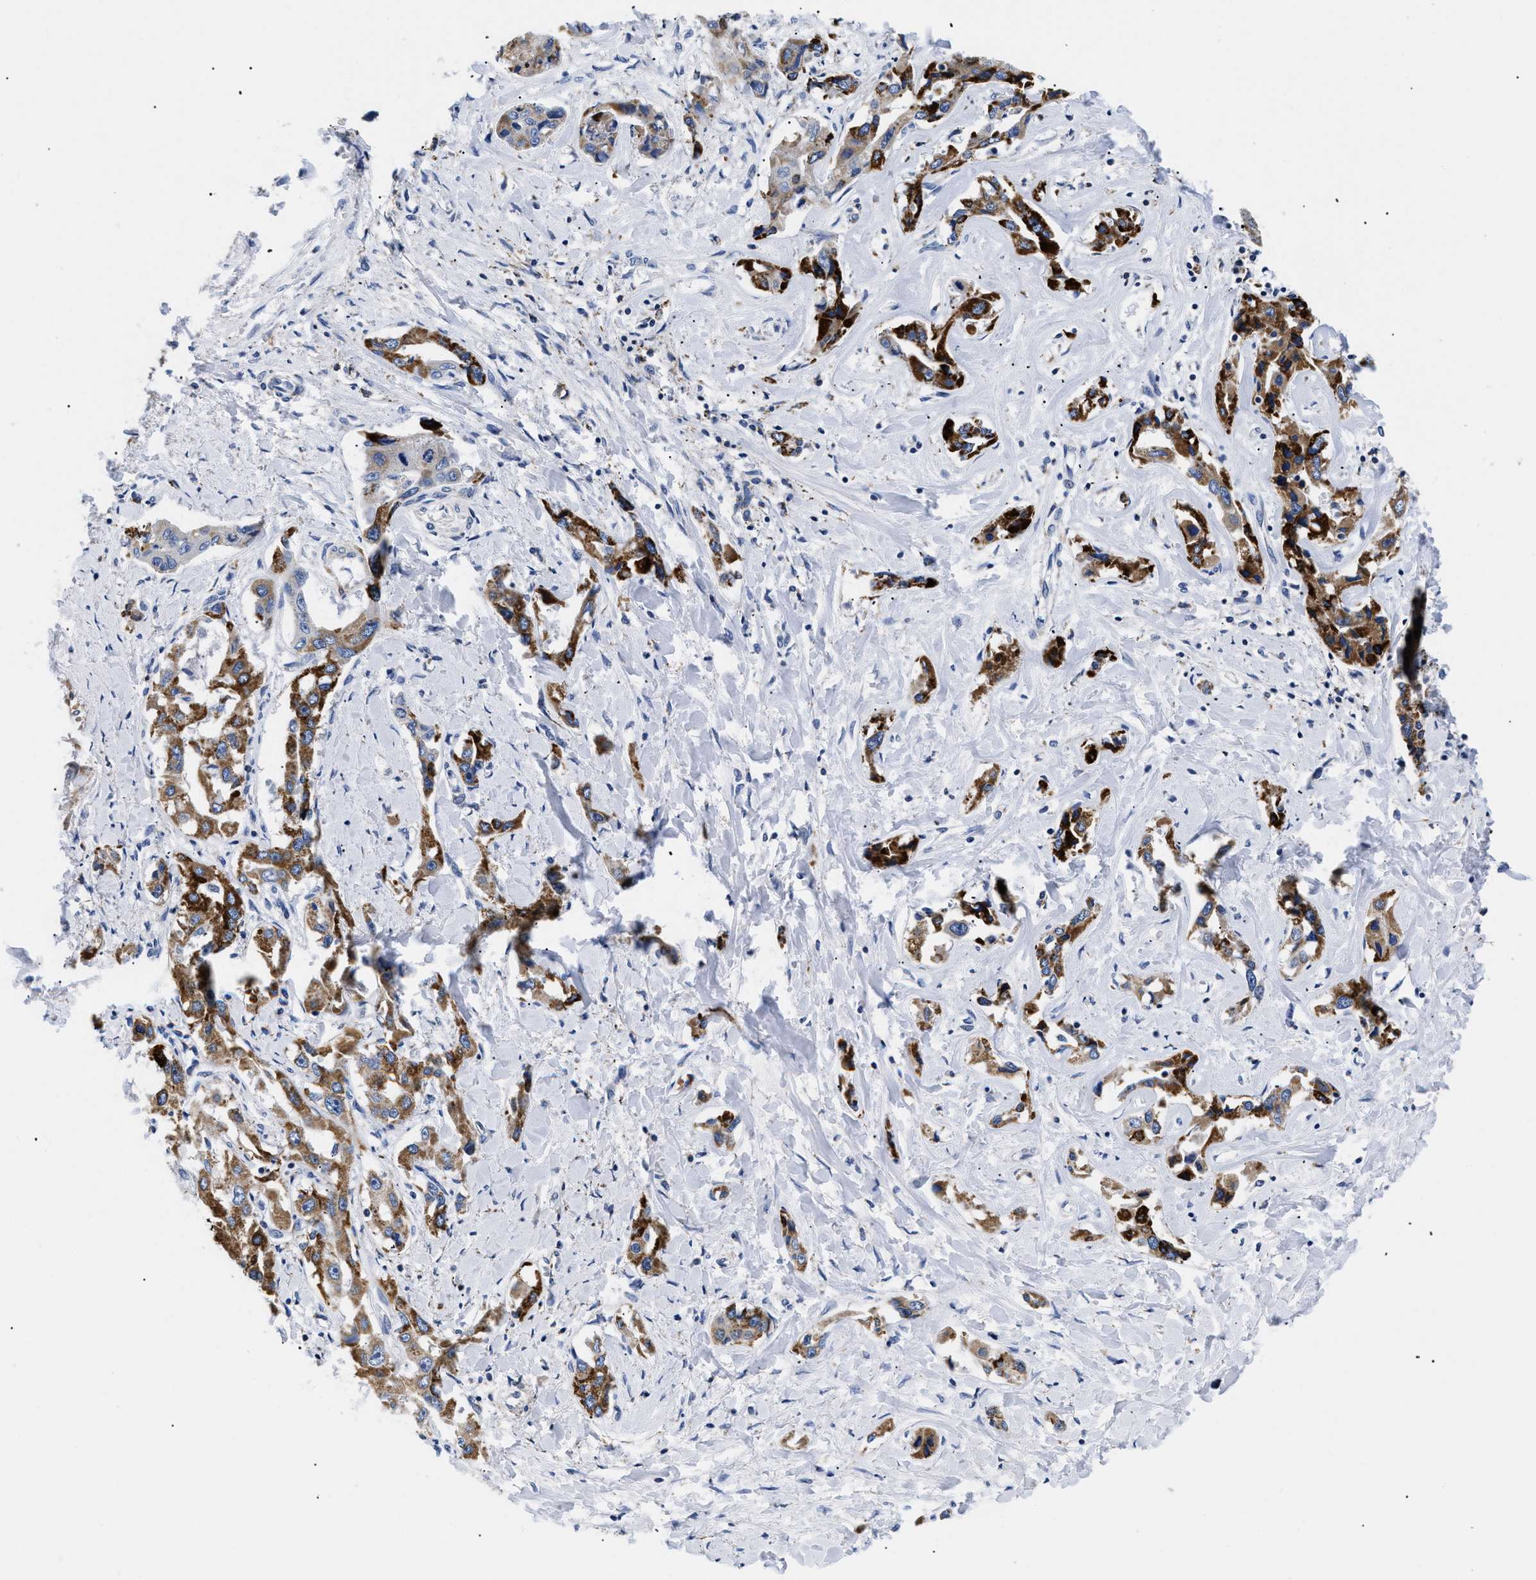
{"staining": {"intensity": "strong", "quantity": ">75%", "location": "cytoplasmic/membranous"}, "tissue": "liver cancer", "cell_type": "Tumor cells", "image_type": "cancer", "snomed": [{"axis": "morphology", "description": "Cholangiocarcinoma"}, {"axis": "topography", "description": "Liver"}], "caption": "Liver cholangiocarcinoma stained for a protein (brown) exhibits strong cytoplasmic/membranous positive positivity in approximately >75% of tumor cells.", "gene": "GPR149", "patient": {"sex": "male", "age": 59}}